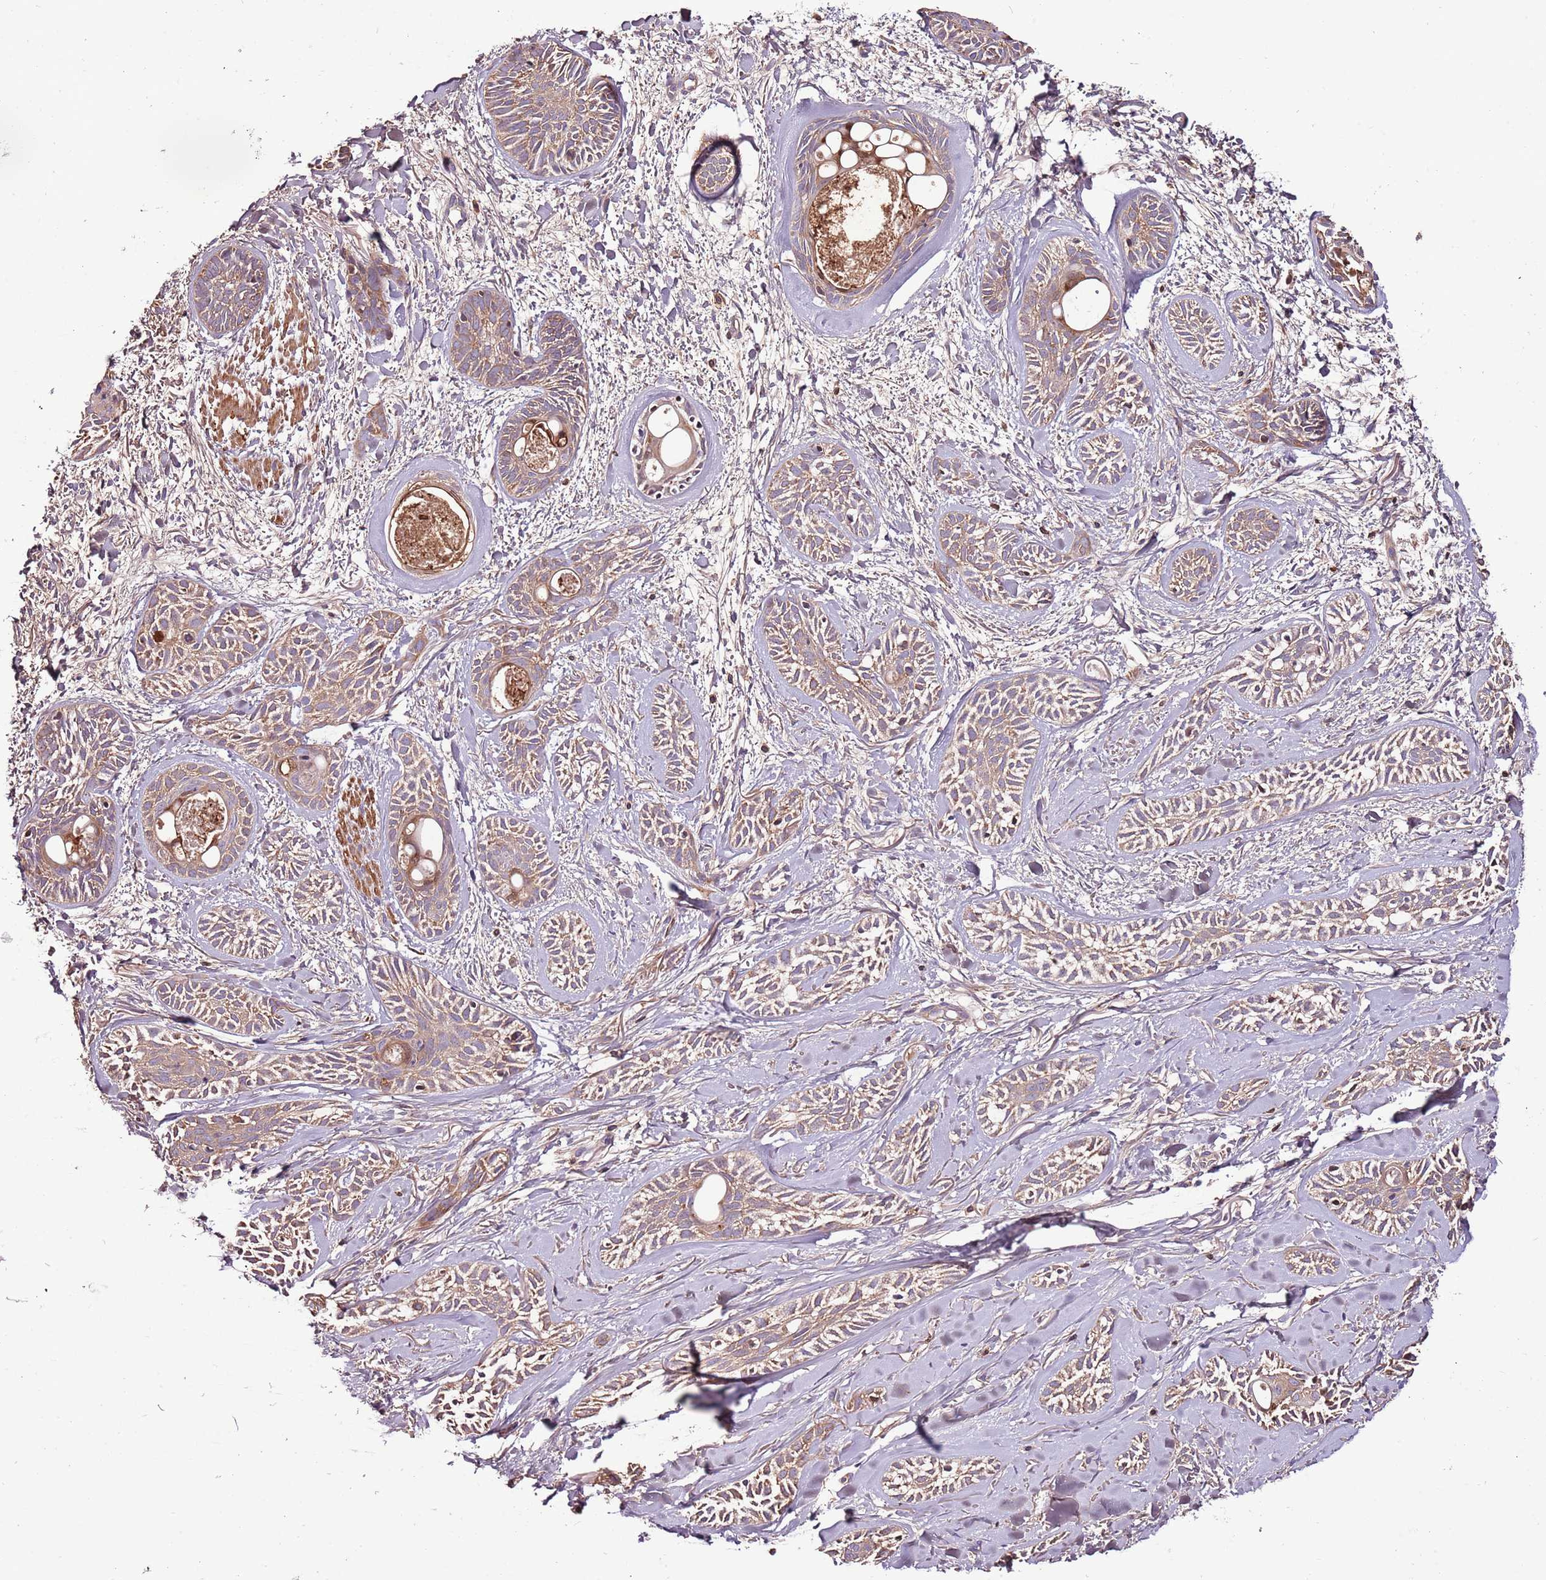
{"staining": {"intensity": "weak", "quantity": ">75%", "location": "cytoplasmic/membranous"}, "tissue": "skin cancer", "cell_type": "Tumor cells", "image_type": "cancer", "snomed": [{"axis": "morphology", "description": "Basal cell carcinoma"}, {"axis": "topography", "description": "Skin"}], "caption": "About >75% of tumor cells in skin cancer show weak cytoplasmic/membranous protein positivity as visualized by brown immunohistochemical staining.", "gene": "DENR", "patient": {"sex": "female", "age": 59}}